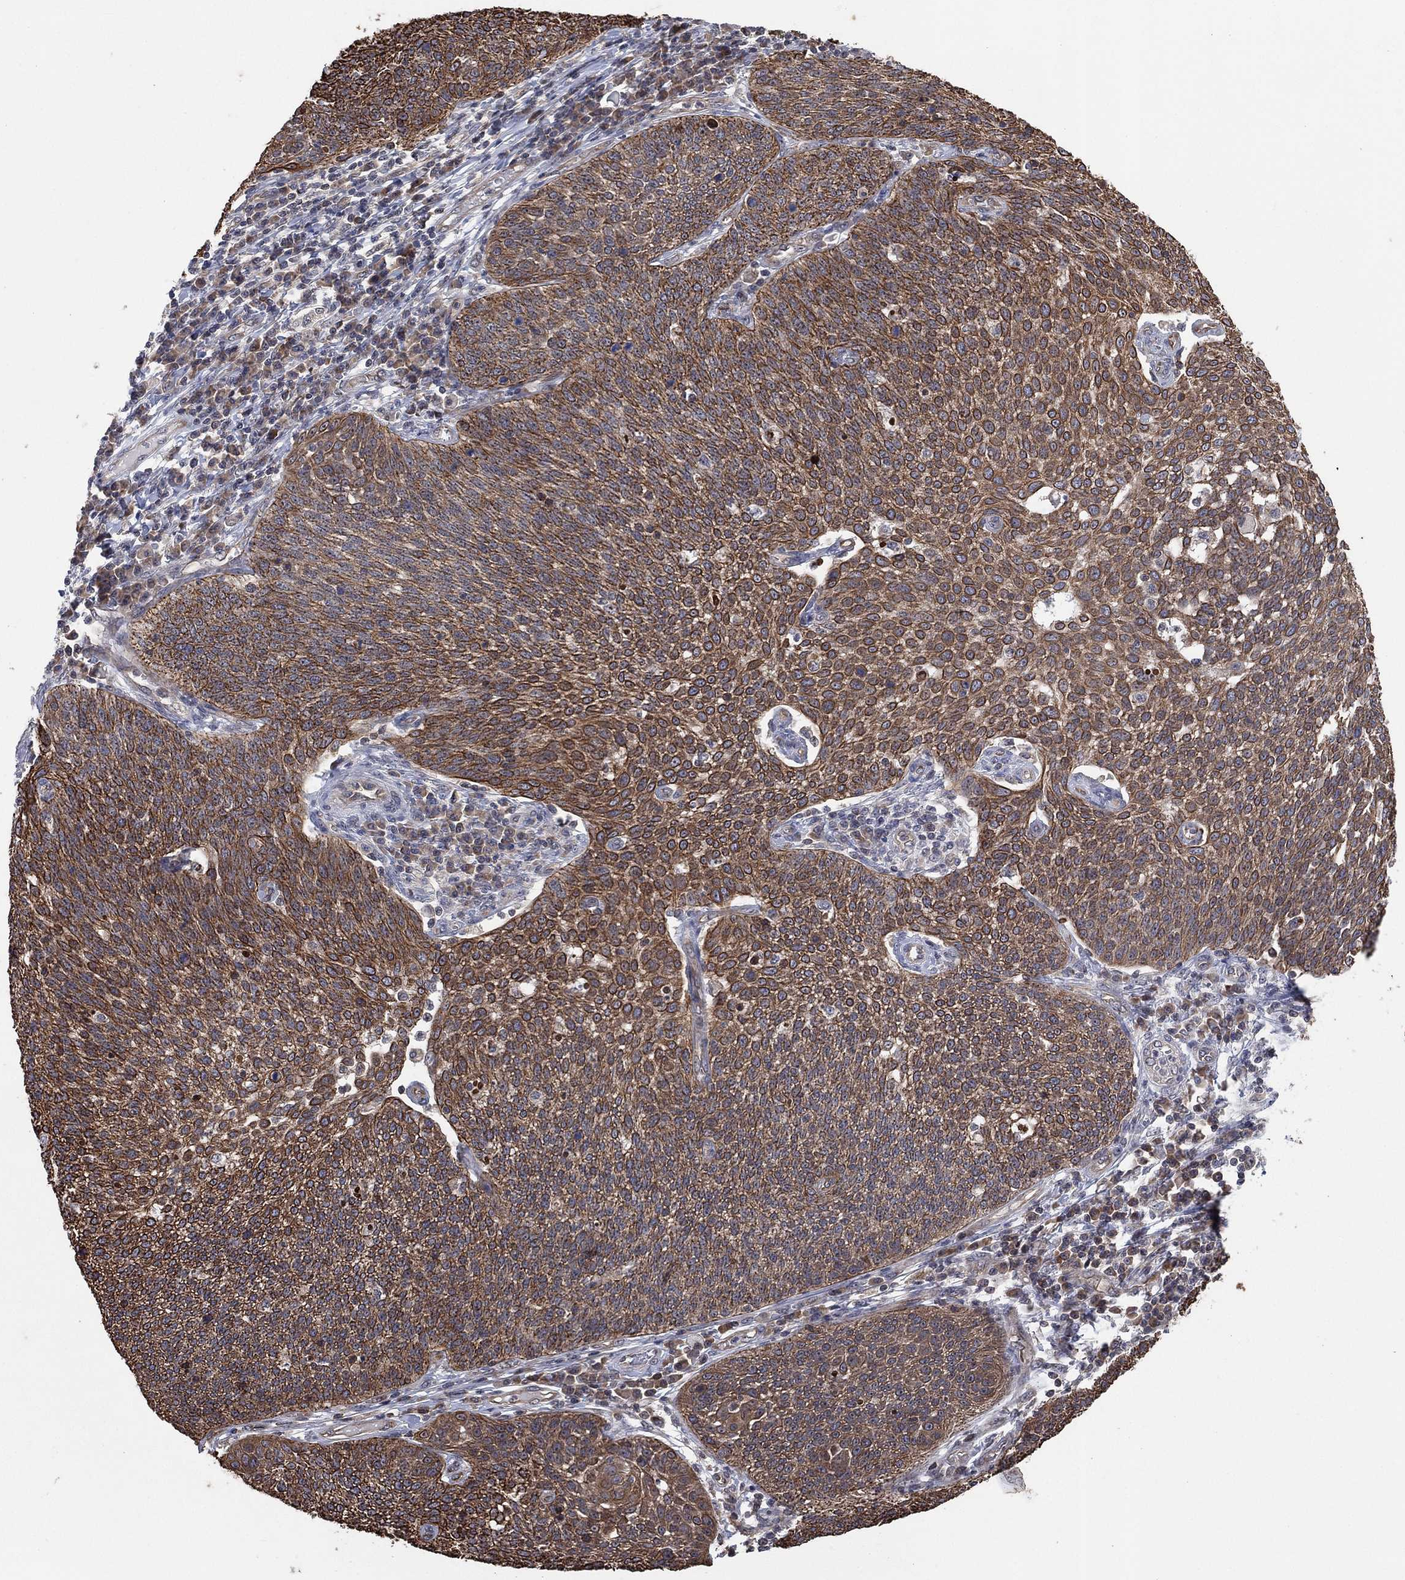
{"staining": {"intensity": "moderate", "quantity": ">75%", "location": "cytoplasmic/membranous"}, "tissue": "cervical cancer", "cell_type": "Tumor cells", "image_type": "cancer", "snomed": [{"axis": "morphology", "description": "Squamous cell carcinoma, NOS"}, {"axis": "topography", "description": "Cervix"}], "caption": "Immunohistochemistry (DAB) staining of squamous cell carcinoma (cervical) reveals moderate cytoplasmic/membranous protein expression in about >75% of tumor cells.", "gene": "TMCO1", "patient": {"sex": "female", "age": 34}}